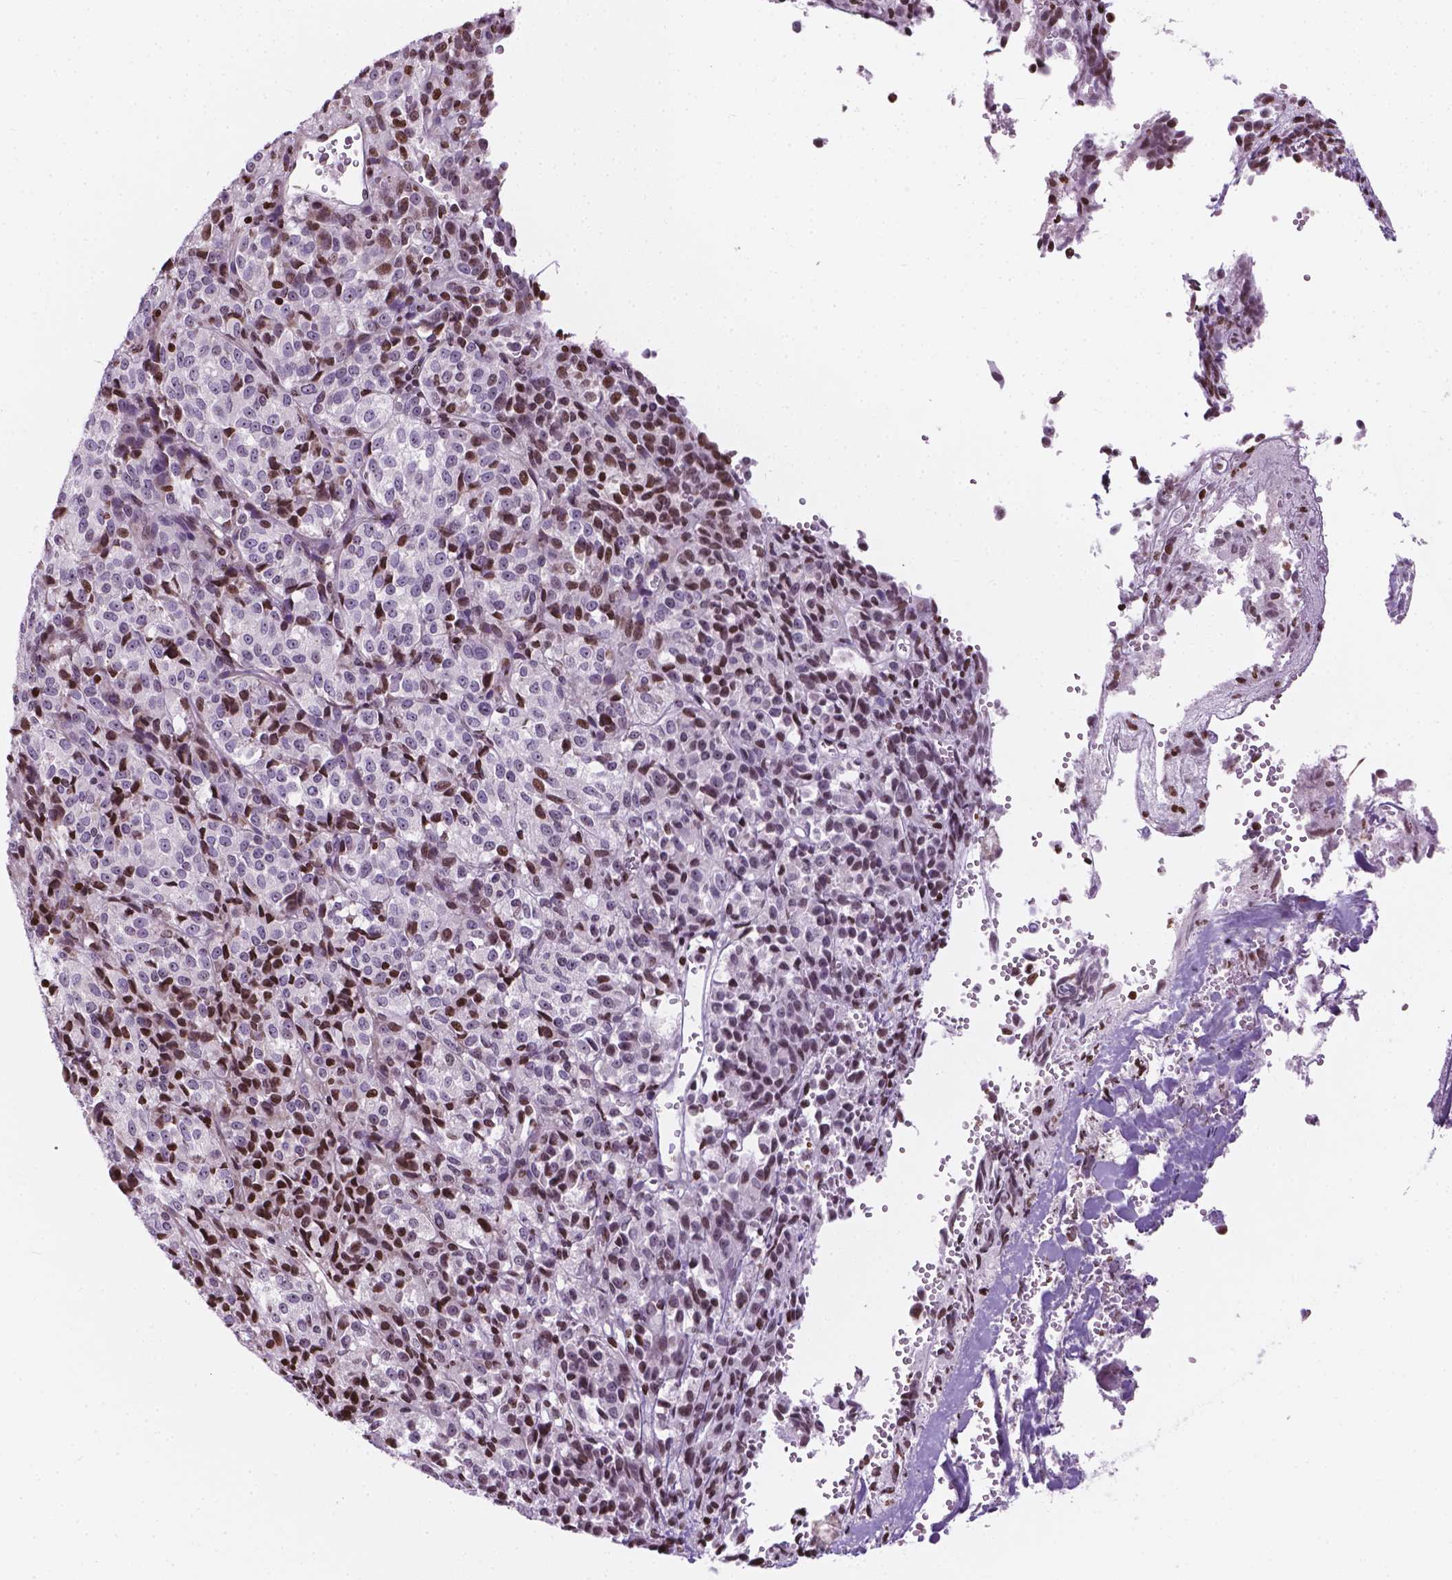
{"staining": {"intensity": "negative", "quantity": "none", "location": "none"}, "tissue": "melanoma", "cell_type": "Tumor cells", "image_type": "cancer", "snomed": [{"axis": "morphology", "description": "Malignant melanoma, Metastatic site"}, {"axis": "topography", "description": "Brain"}], "caption": "This is a photomicrograph of immunohistochemistry (IHC) staining of malignant melanoma (metastatic site), which shows no positivity in tumor cells.", "gene": "PIP4K2A", "patient": {"sex": "female", "age": 56}}